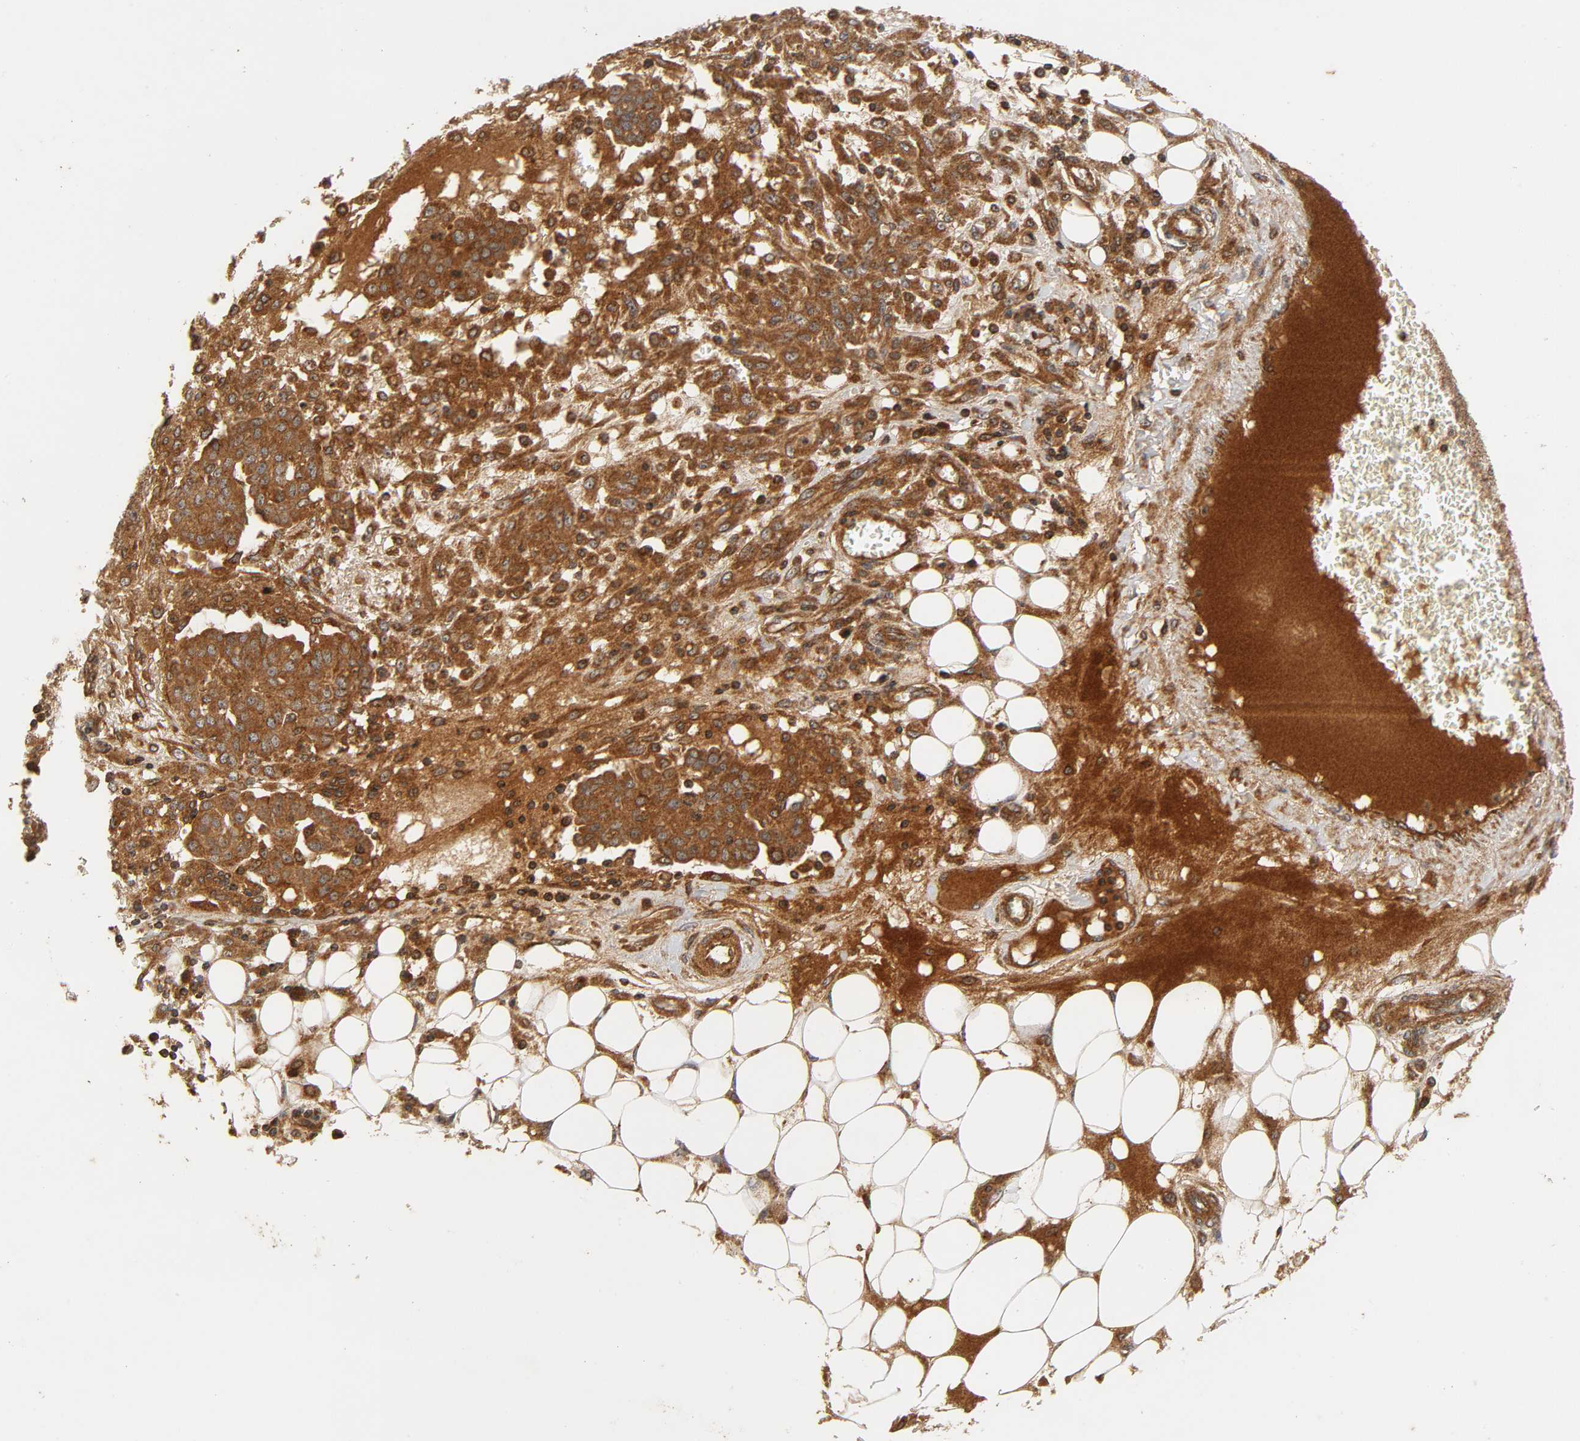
{"staining": {"intensity": "strong", "quantity": ">75%", "location": "cytoplasmic/membranous"}, "tissue": "ovarian cancer", "cell_type": "Tumor cells", "image_type": "cancer", "snomed": [{"axis": "morphology", "description": "Cystadenocarcinoma, serous, NOS"}, {"axis": "topography", "description": "Soft tissue"}, {"axis": "topography", "description": "Ovary"}], "caption": "Ovarian cancer stained with immunohistochemistry (IHC) demonstrates strong cytoplasmic/membranous positivity in approximately >75% of tumor cells.", "gene": "IKBKB", "patient": {"sex": "female", "age": 57}}